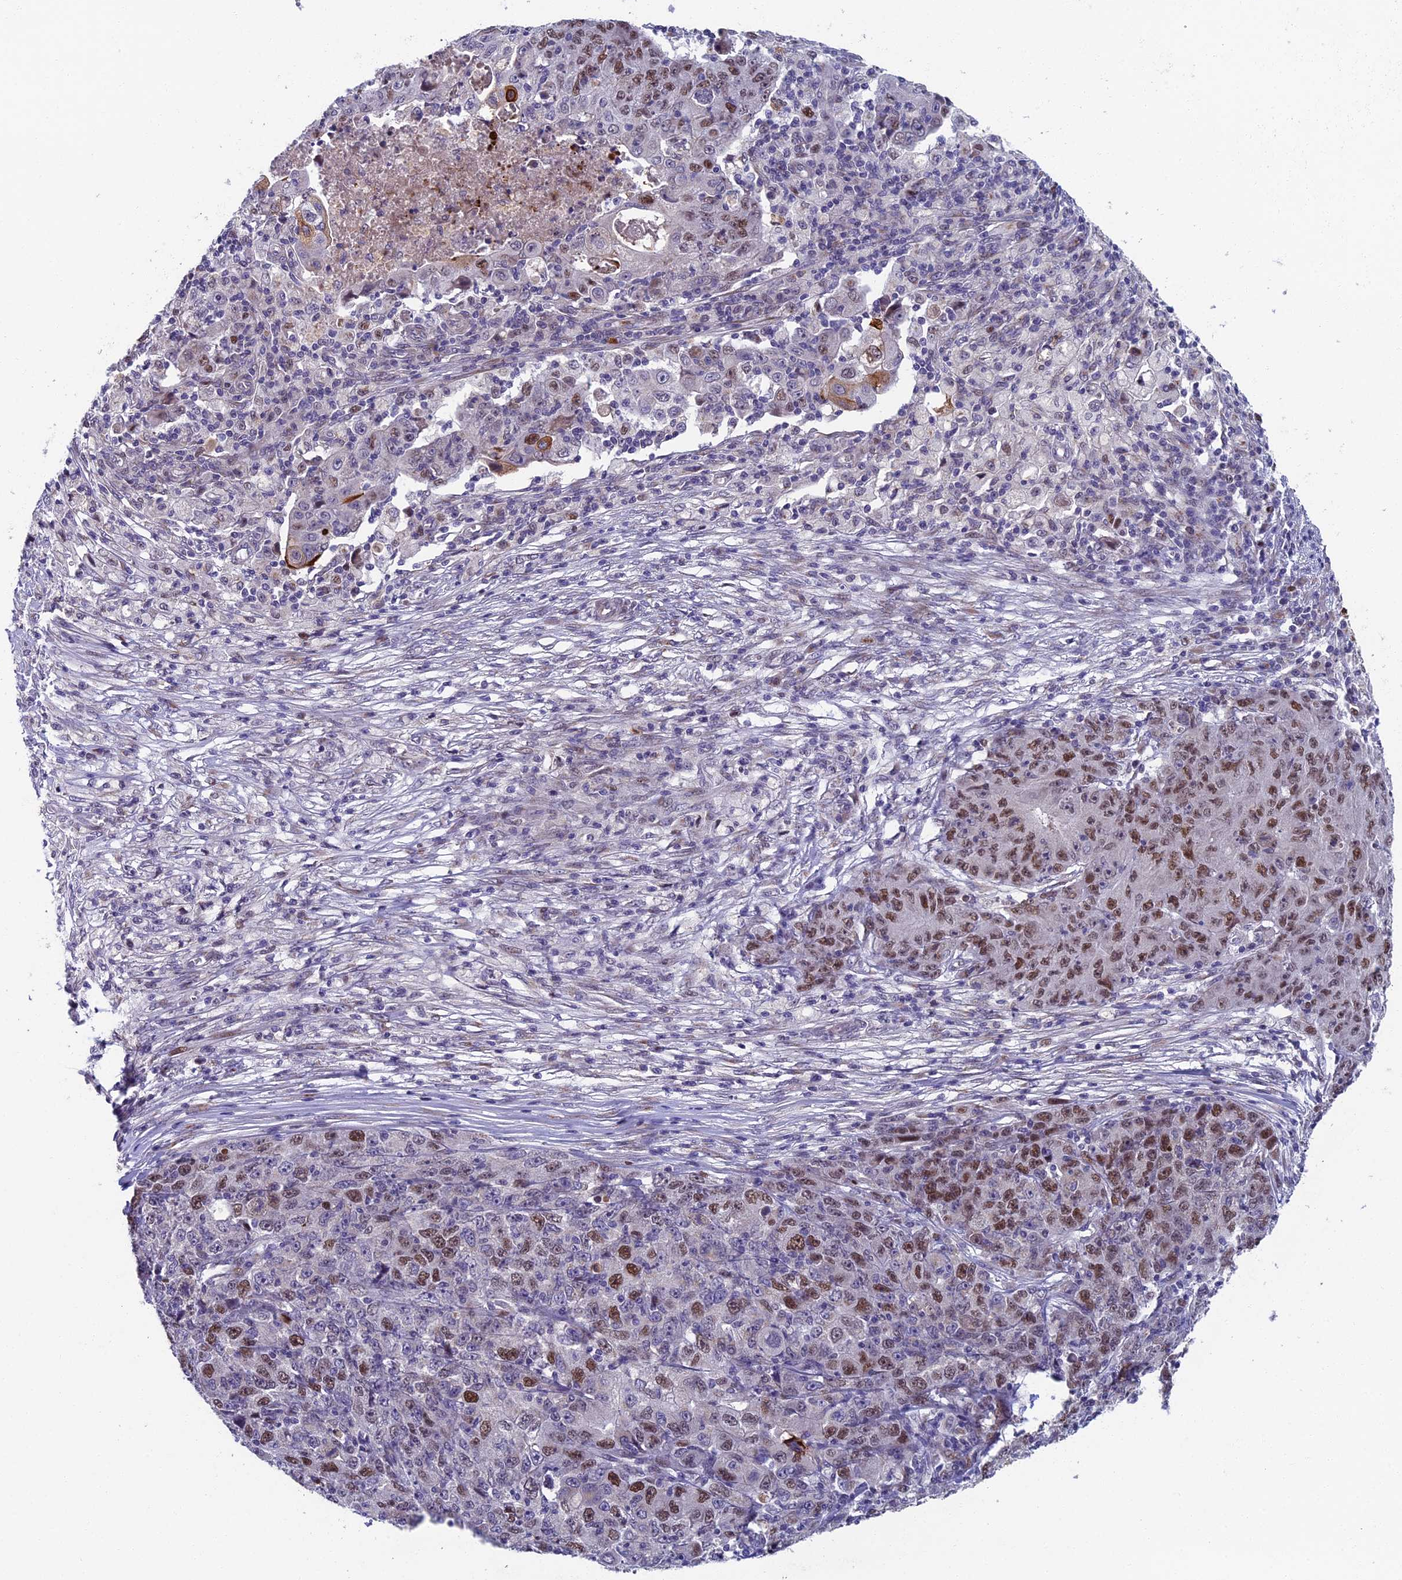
{"staining": {"intensity": "moderate", "quantity": "25%-75%", "location": "nuclear"}, "tissue": "ovarian cancer", "cell_type": "Tumor cells", "image_type": "cancer", "snomed": [{"axis": "morphology", "description": "Carcinoma, endometroid"}, {"axis": "topography", "description": "Ovary"}], "caption": "Approximately 25%-75% of tumor cells in human ovarian endometroid carcinoma demonstrate moderate nuclear protein expression as visualized by brown immunohistochemical staining.", "gene": "LIG1", "patient": {"sex": "female", "age": 42}}